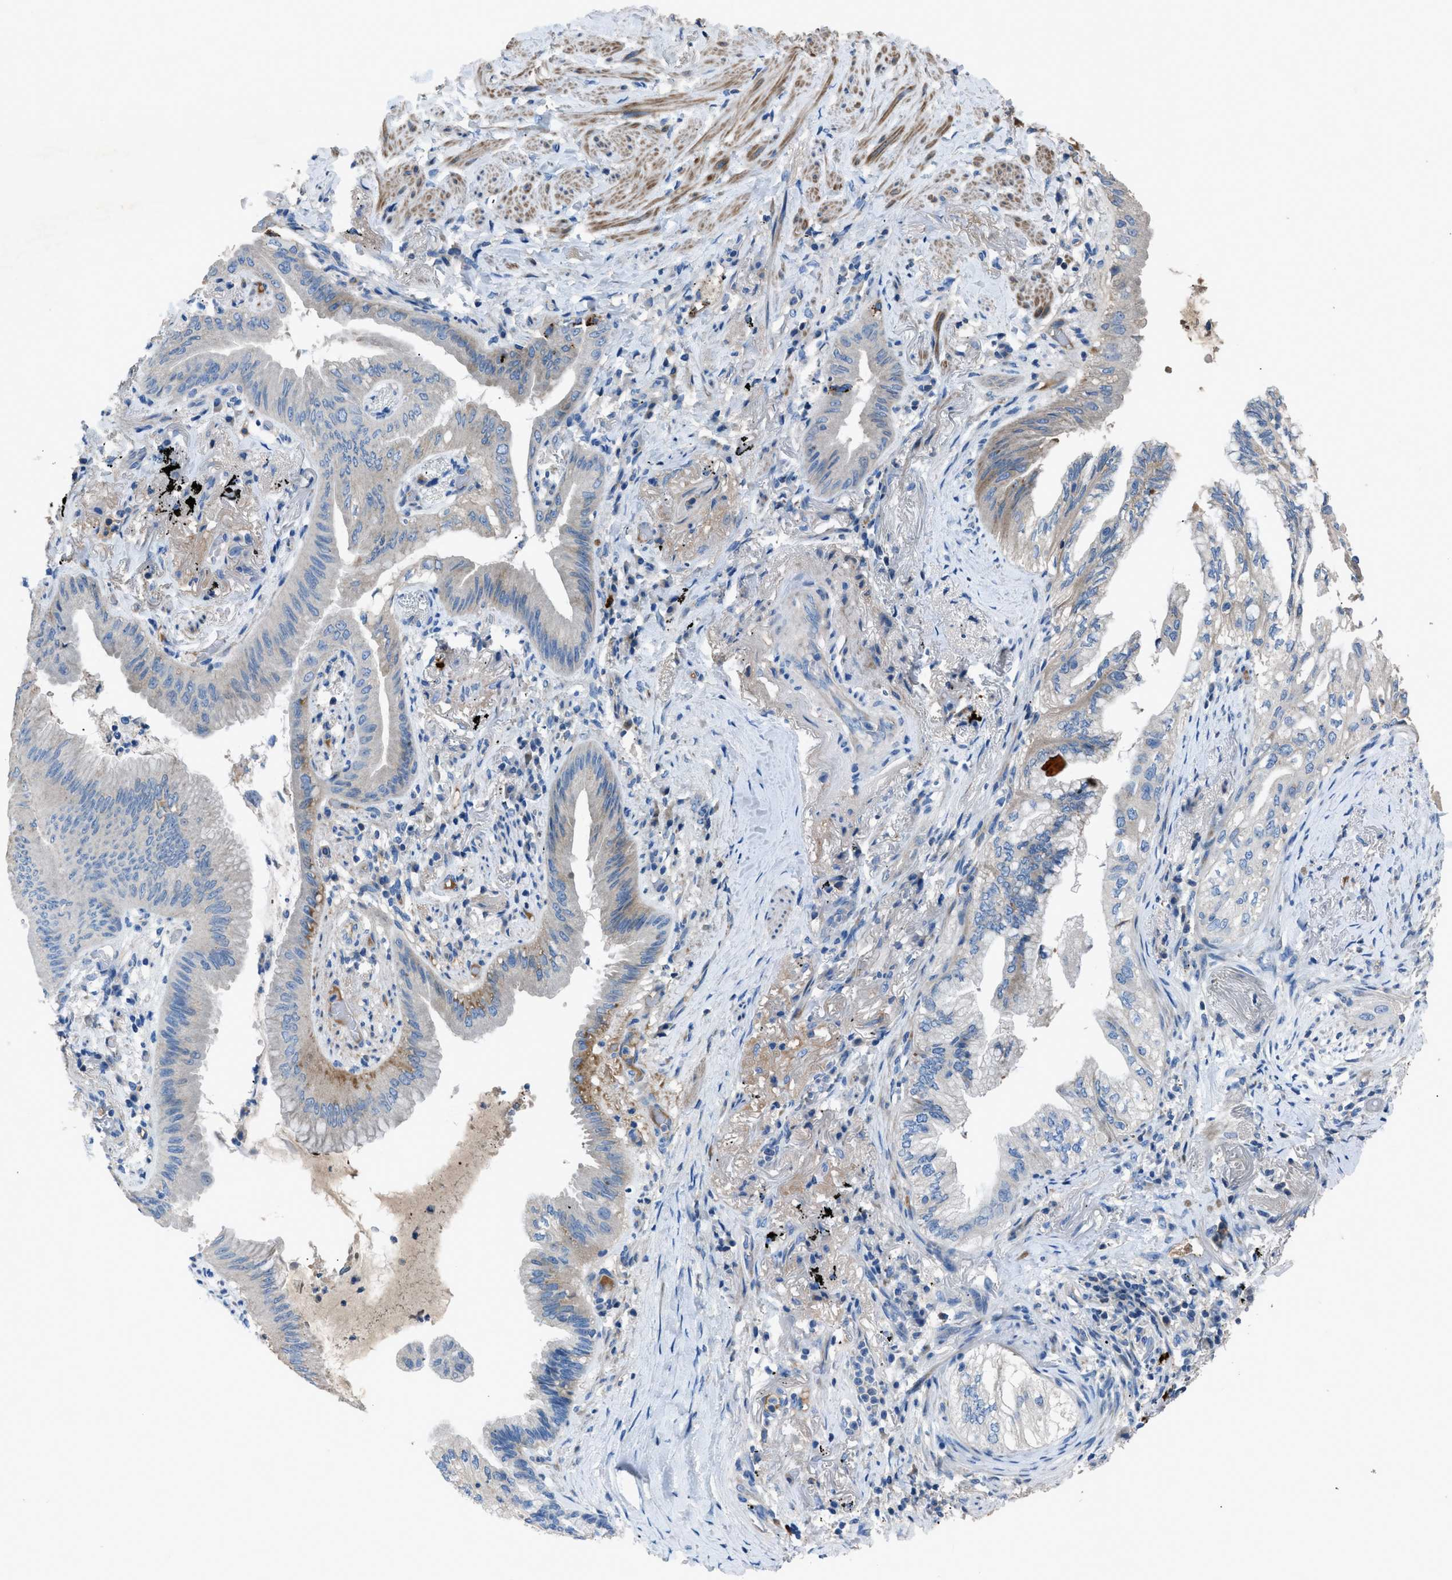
{"staining": {"intensity": "negative", "quantity": "none", "location": "none"}, "tissue": "lung cancer", "cell_type": "Tumor cells", "image_type": "cancer", "snomed": [{"axis": "morphology", "description": "Normal tissue, NOS"}, {"axis": "morphology", "description": "Adenocarcinoma, NOS"}, {"axis": "topography", "description": "Bronchus"}, {"axis": "topography", "description": "Lung"}], "caption": "Immunohistochemistry (IHC) of lung cancer shows no positivity in tumor cells.", "gene": "SGCZ", "patient": {"sex": "female", "age": 70}}